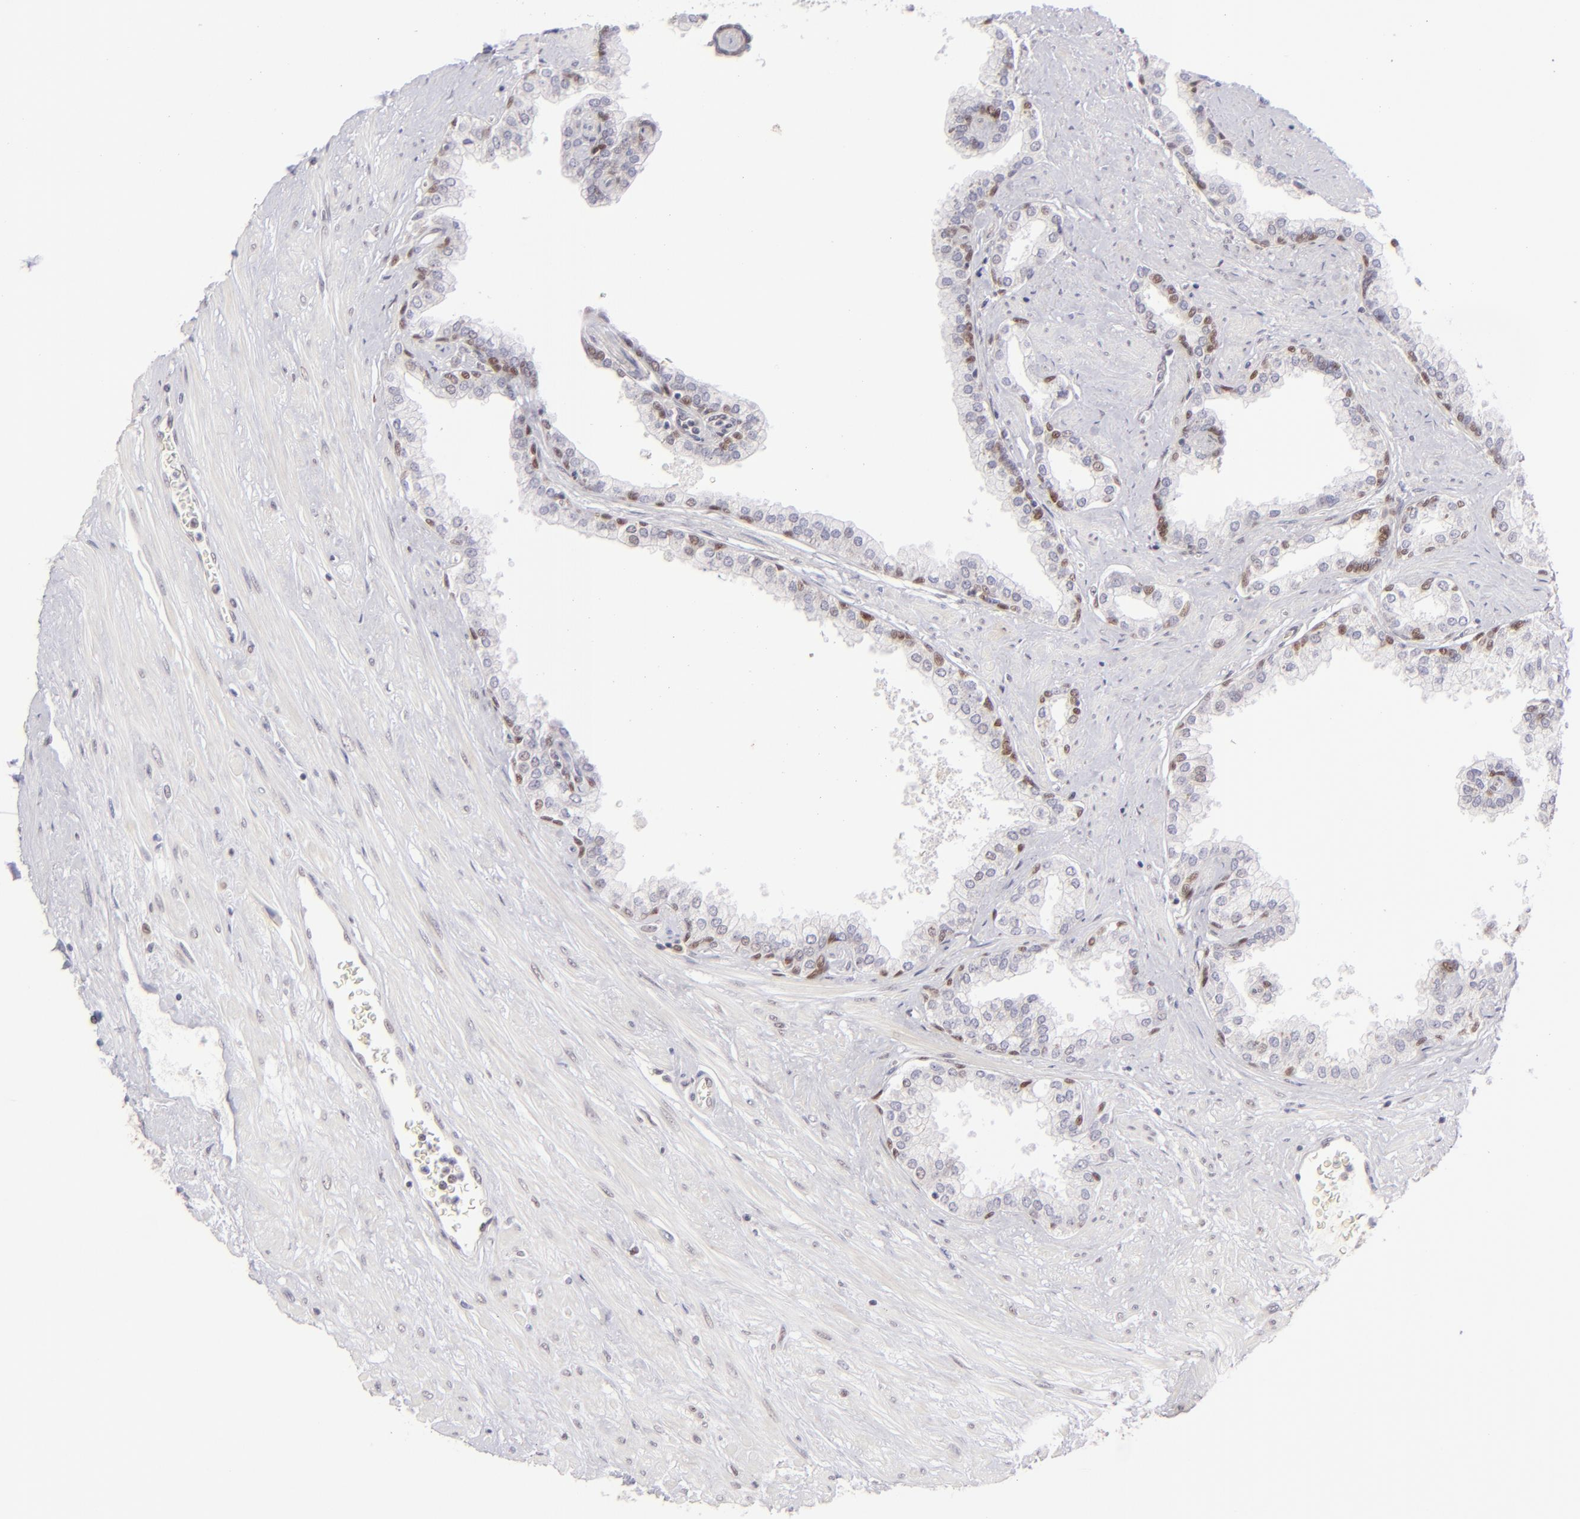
{"staining": {"intensity": "moderate", "quantity": "25%-75%", "location": "nuclear"}, "tissue": "prostate", "cell_type": "Glandular cells", "image_type": "normal", "snomed": [{"axis": "morphology", "description": "Normal tissue, NOS"}, {"axis": "topography", "description": "Prostate"}], "caption": "Immunohistochemical staining of benign prostate reveals moderate nuclear protein positivity in about 25%-75% of glandular cells.", "gene": "POU2F1", "patient": {"sex": "male", "age": 60}}